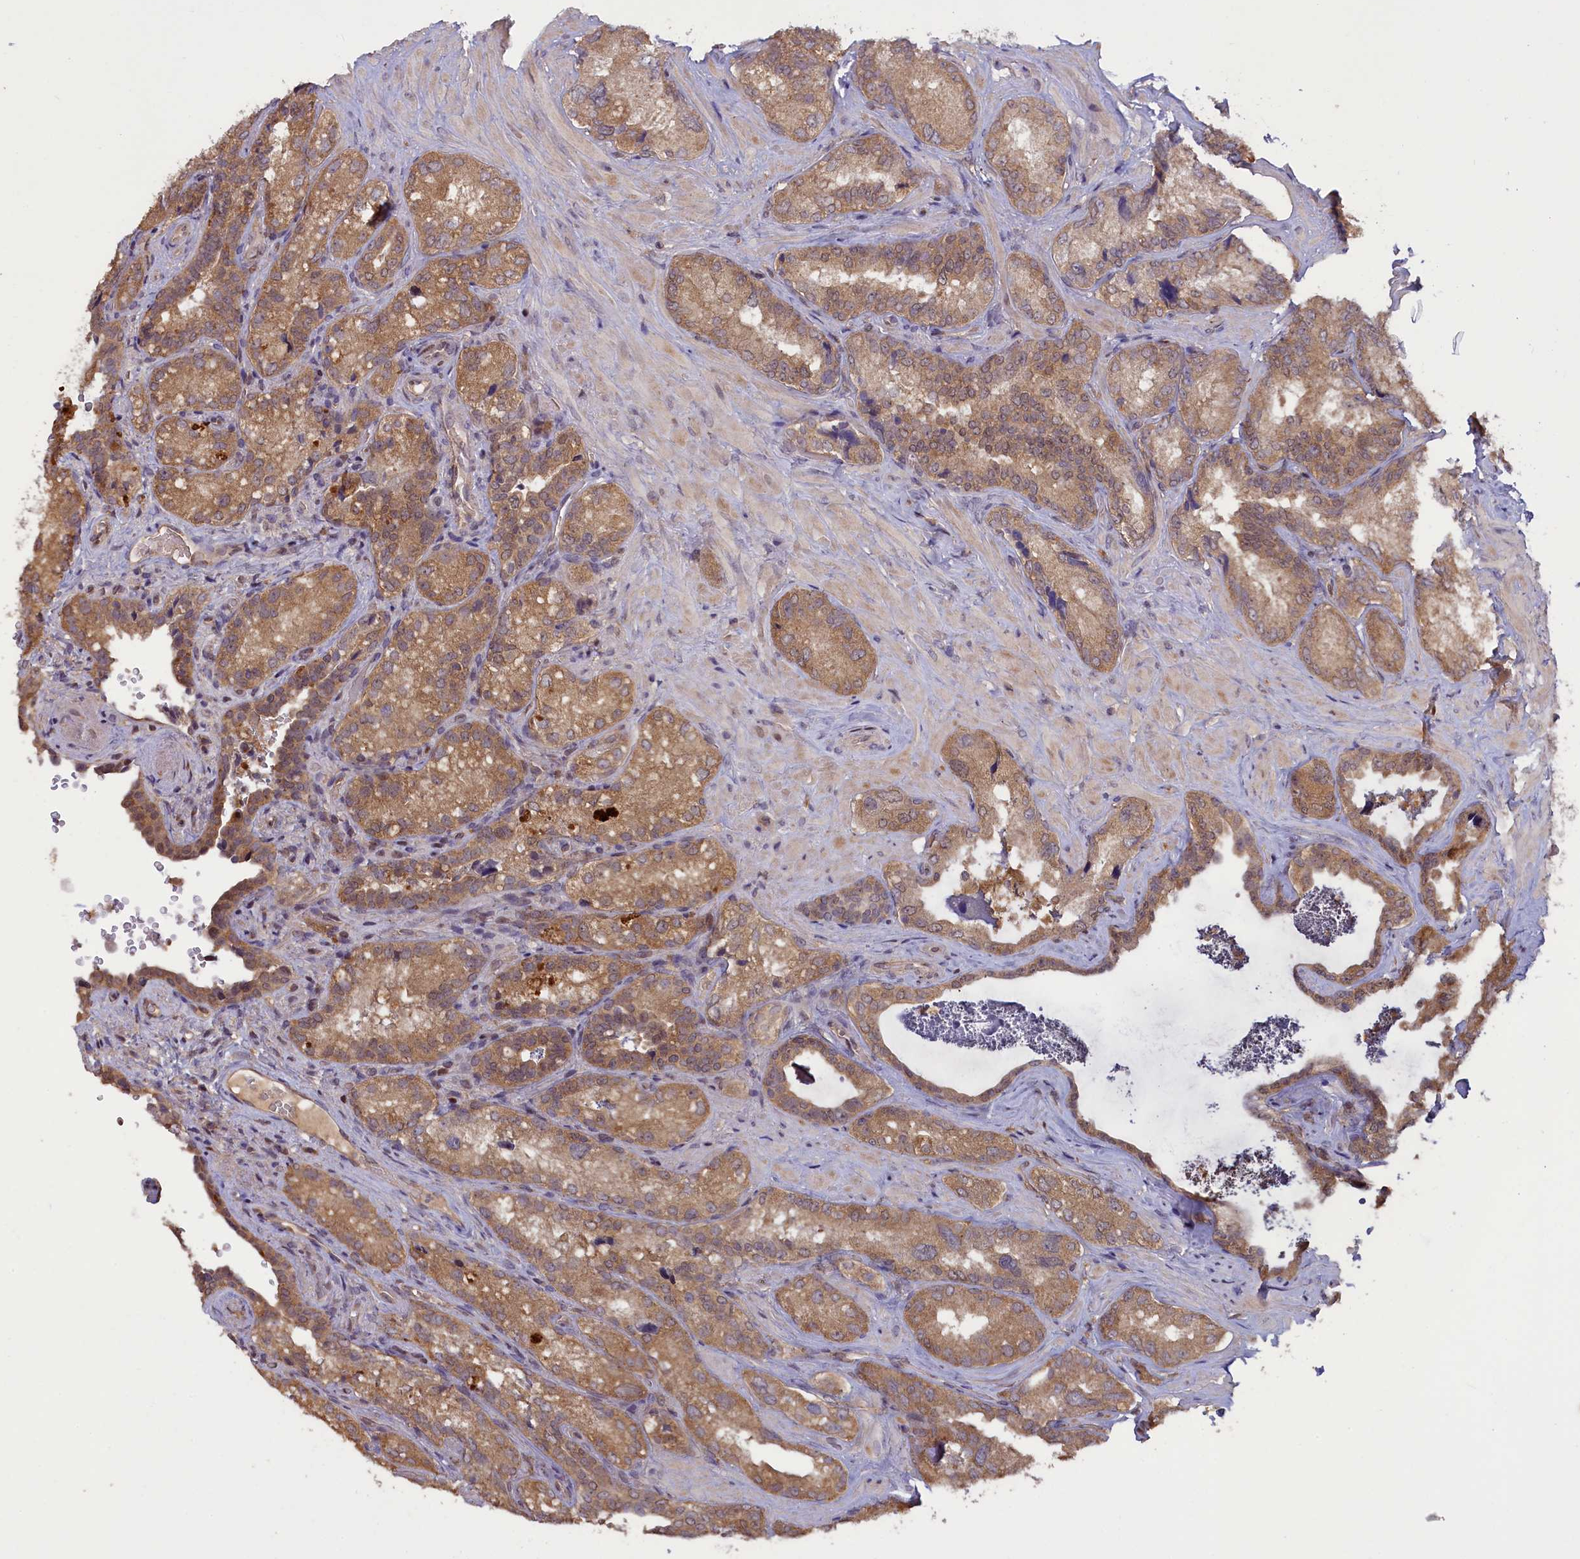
{"staining": {"intensity": "moderate", "quantity": "25%-75%", "location": "cytoplasmic/membranous,nuclear"}, "tissue": "seminal vesicle", "cell_type": "Glandular cells", "image_type": "normal", "snomed": [{"axis": "morphology", "description": "Normal tissue, NOS"}, {"axis": "topography", "description": "Seminal veicle"}, {"axis": "topography", "description": "Peripheral nerve tissue"}], "caption": "IHC of normal human seminal vesicle reveals medium levels of moderate cytoplasmic/membranous,nuclear positivity in approximately 25%-75% of glandular cells.", "gene": "NUBP1", "patient": {"sex": "male", "age": 67}}